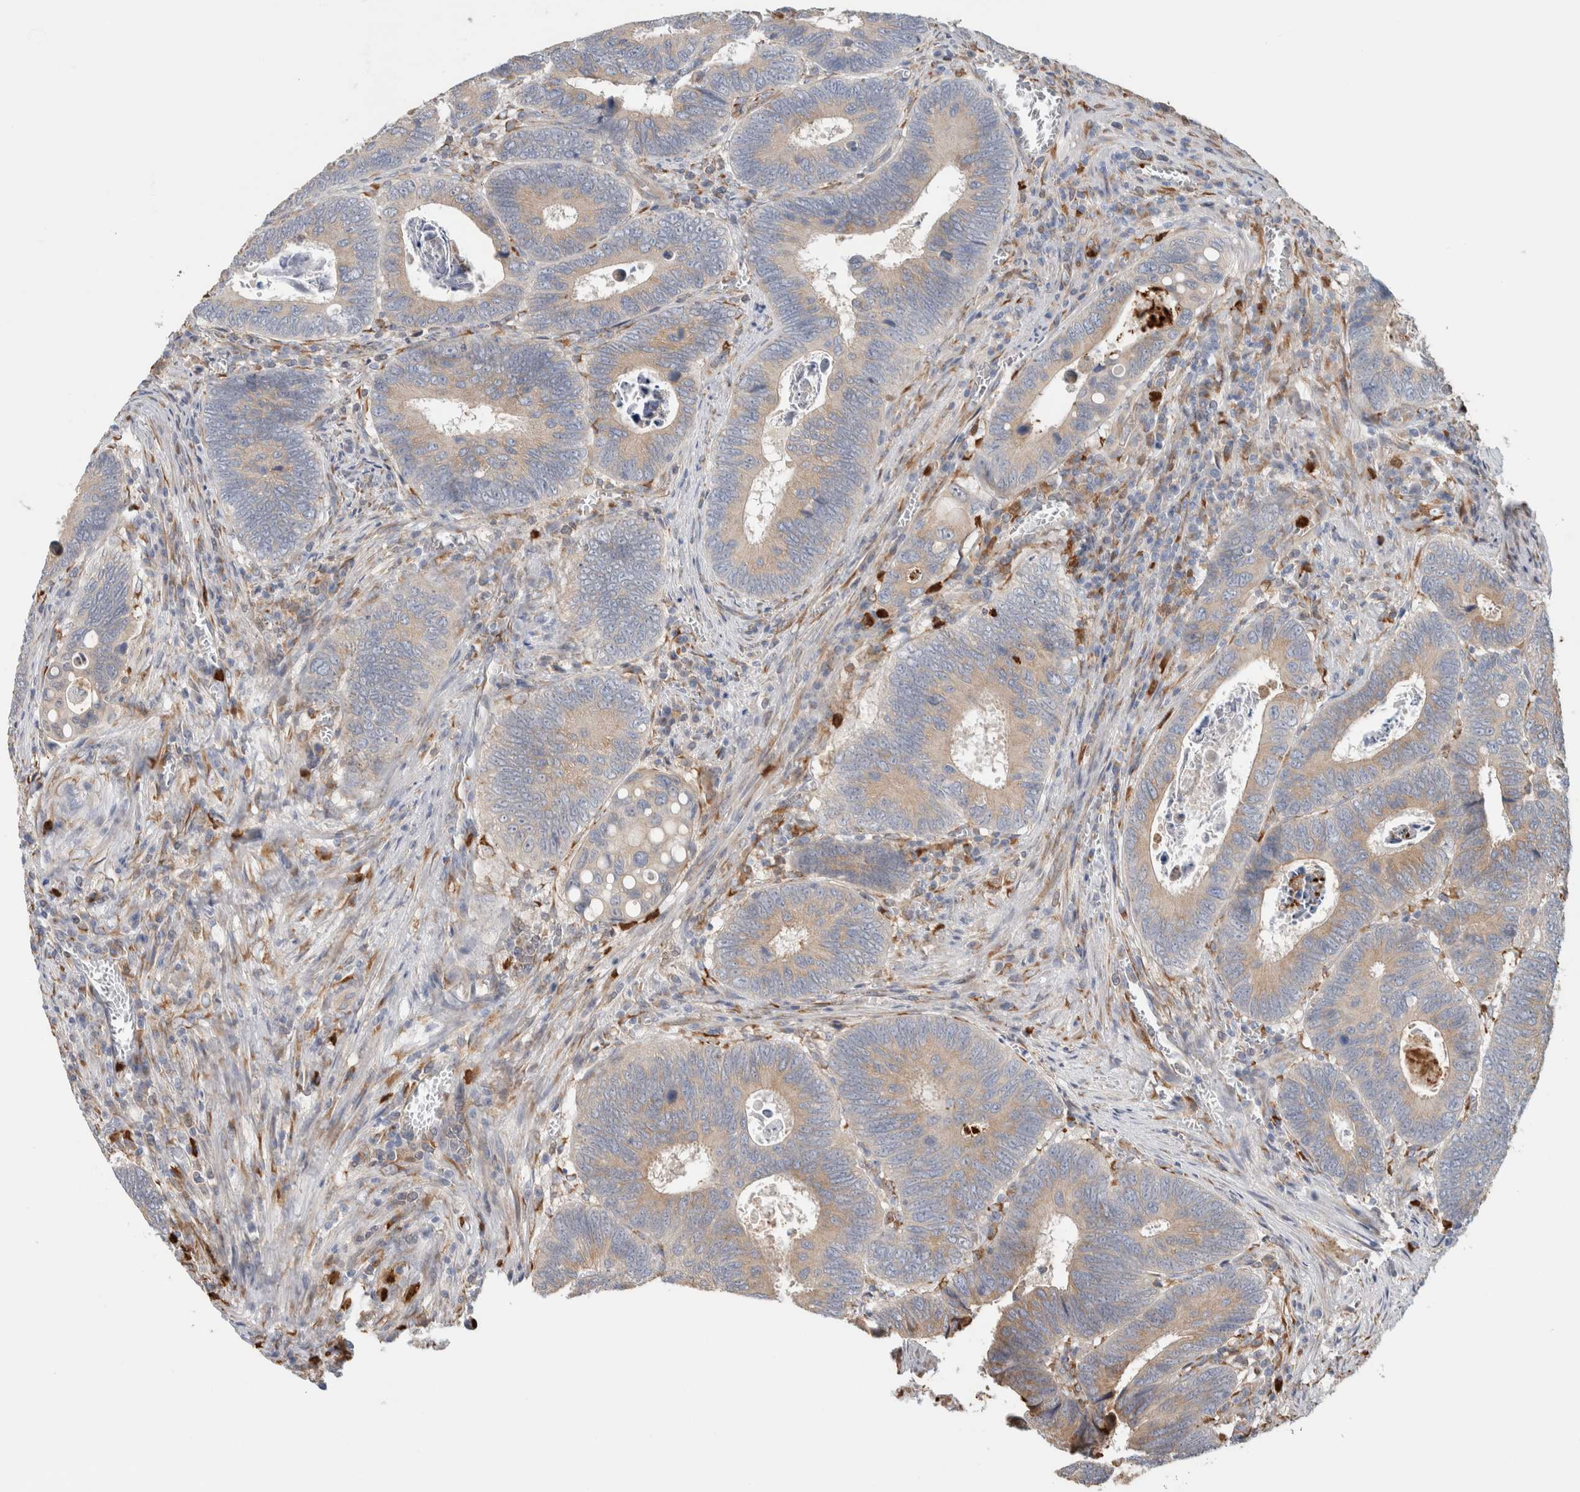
{"staining": {"intensity": "weak", "quantity": ">75%", "location": "cytoplasmic/membranous"}, "tissue": "colorectal cancer", "cell_type": "Tumor cells", "image_type": "cancer", "snomed": [{"axis": "morphology", "description": "Adenocarcinoma, NOS"}, {"axis": "topography", "description": "Colon"}], "caption": "Human colorectal adenocarcinoma stained with a protein marker demonstrates weak staining in tumor cells.", "gene": "P4HA1", "patient": {"sex": "male", "age": 72}}